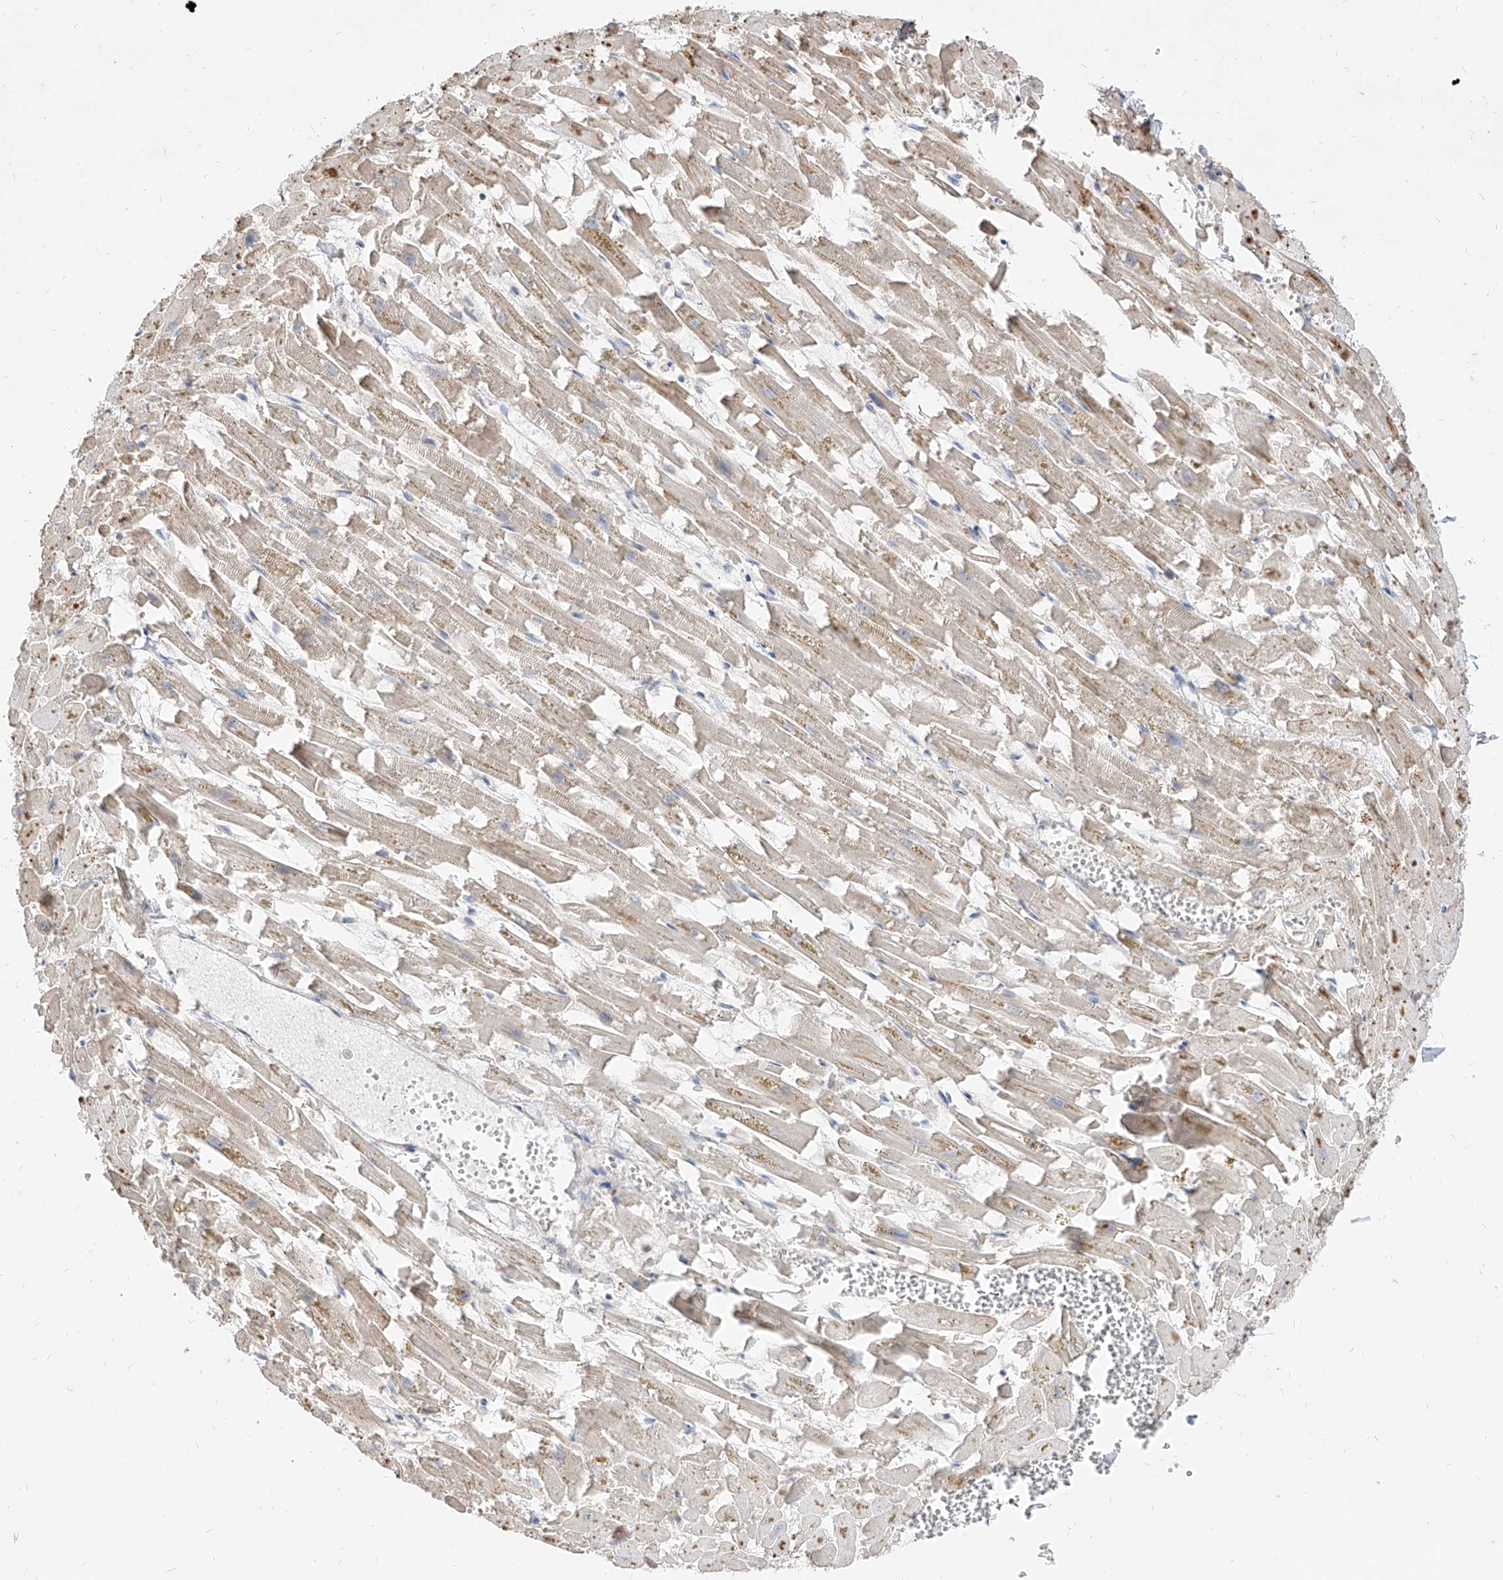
{"staining": {"intensity": "negative", "quantity": "none", "location": "none"}, "tissue": "heart muscle", "cell_type": "Cardiomyocytes", "image_type": "normal", "snomed": [{"axis": "morphology", "description": "Normal tissue, NOS"}, {"axis": "topography", "description": "Heart"}], "caption": "Heart muscle stained for a protein using IHC demonstrates no staining cardiomyocytes.", "gene": "C8orf82", "patient": {"sex": "female", "age": 64}}